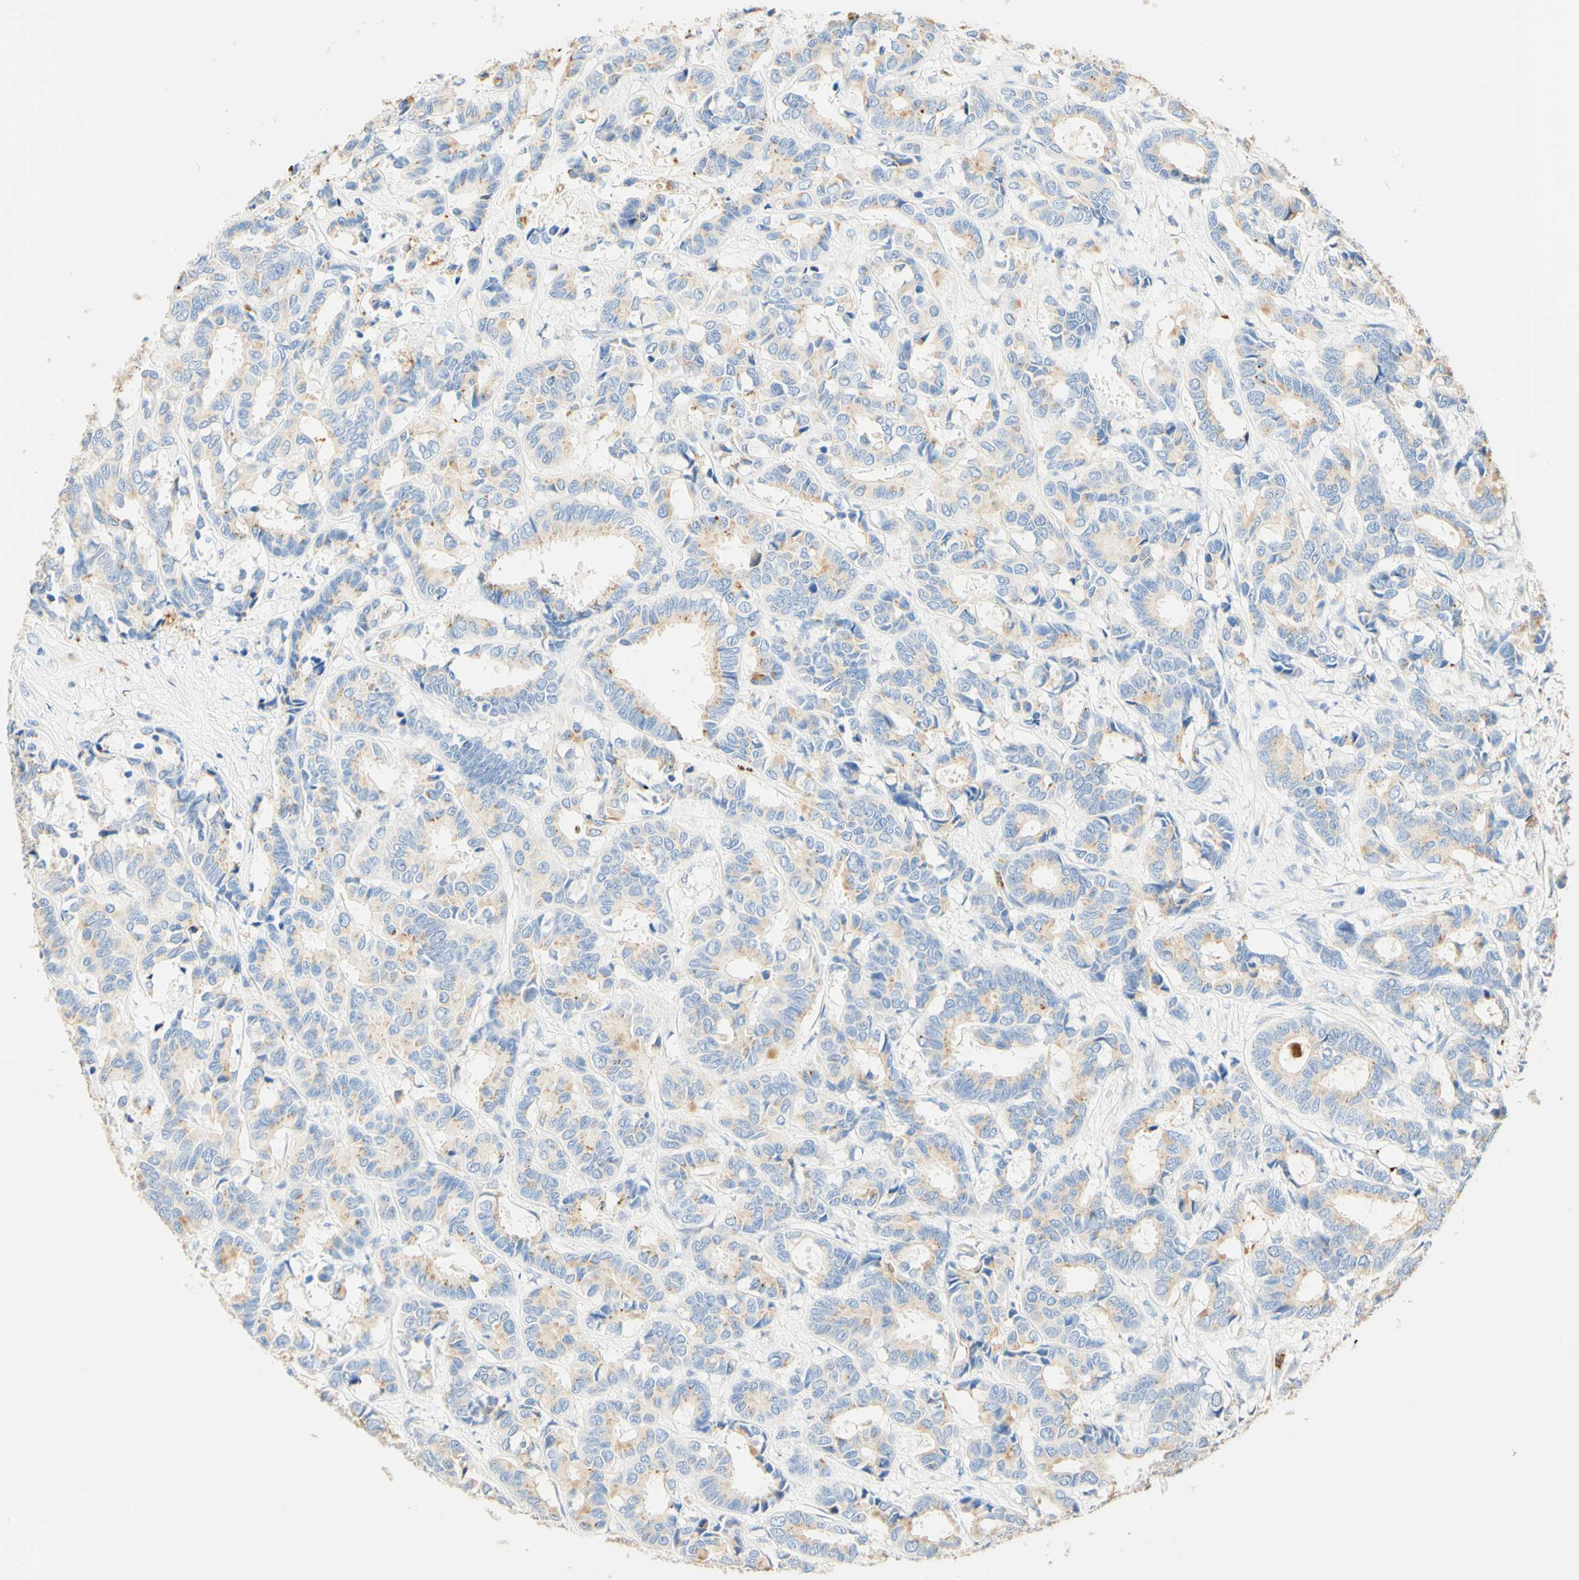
{"staining": {"intensity": "weak", "quantity": "25%-75%", "location": "cytoplasmic/membranous"}, "tissue": "breast cancer", "cell_type": "Tumor cells", "image_type": "cancer", "snomed": [{"axis": "morphology", "description": "Duct carcinoma"}, {"axis": "topography", "description": "Breast"}], "caption": "A low amount of weak cytoplasmic/membranous positivity is seen in about 25%-75% of tumor cells in breast cancer tissue.", "gene": "CD63", "patient": {"sex": "female", "age": 87}}